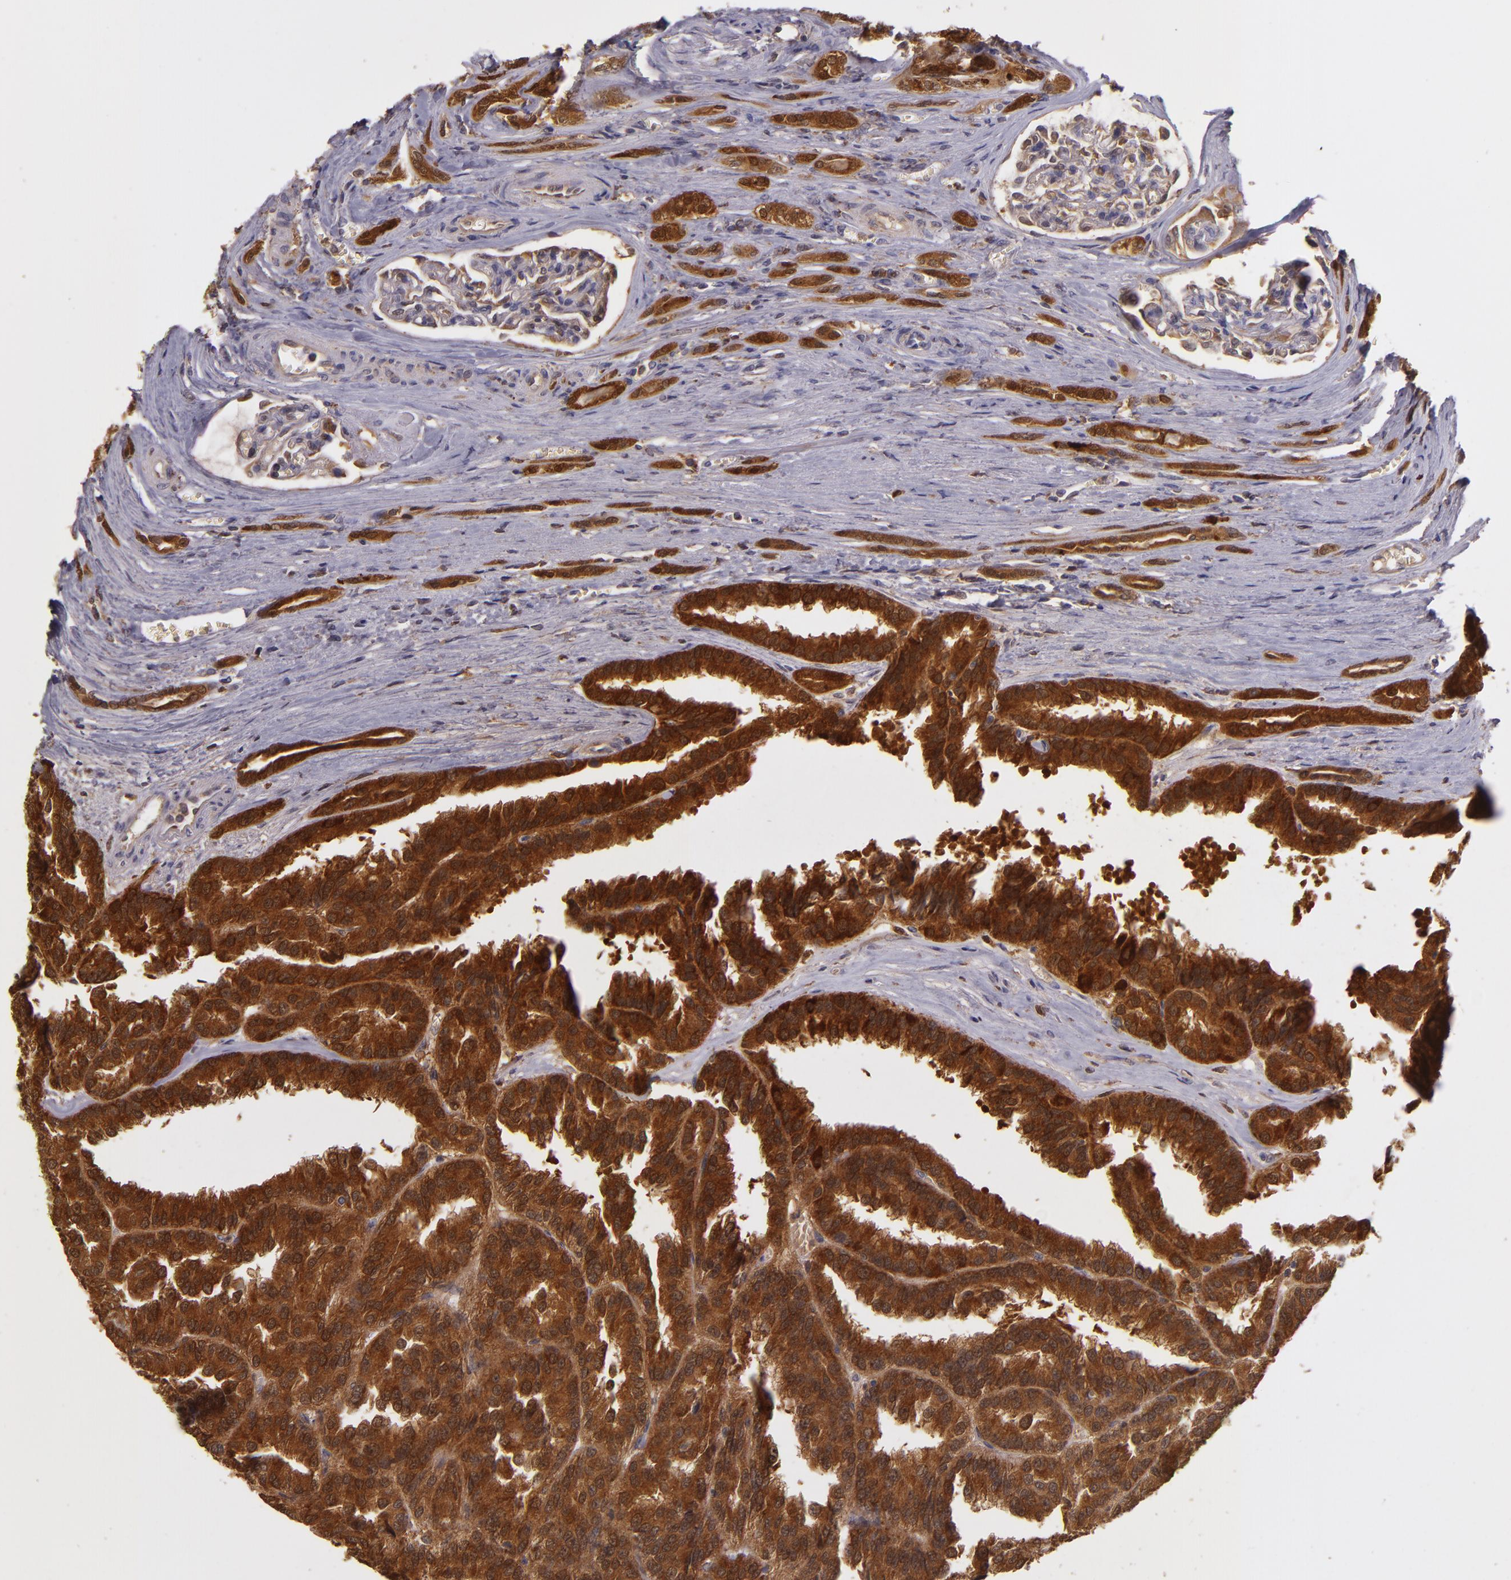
{"staining": {"intensity": "strong", "quantity": ">75%", "location": "cytoplasmic/membranous"}, "tissue": "renal cancer", "cell_type": "Tumor cells", "image_type": "cancer", "snomed": [{"axis": "morphology", "description": "Adenocarcinoma, NOS"}, {"axis": "topography", "description": "Kidney"}], "caption": "A high amount of strong cytoplasmic/membranous staining is appreciated in about >75% of tumor cells in renal cancer (adenocarcinoma) tissue.", "gene": "FHIT", "patient": {"sex": "male", "age": 46}}